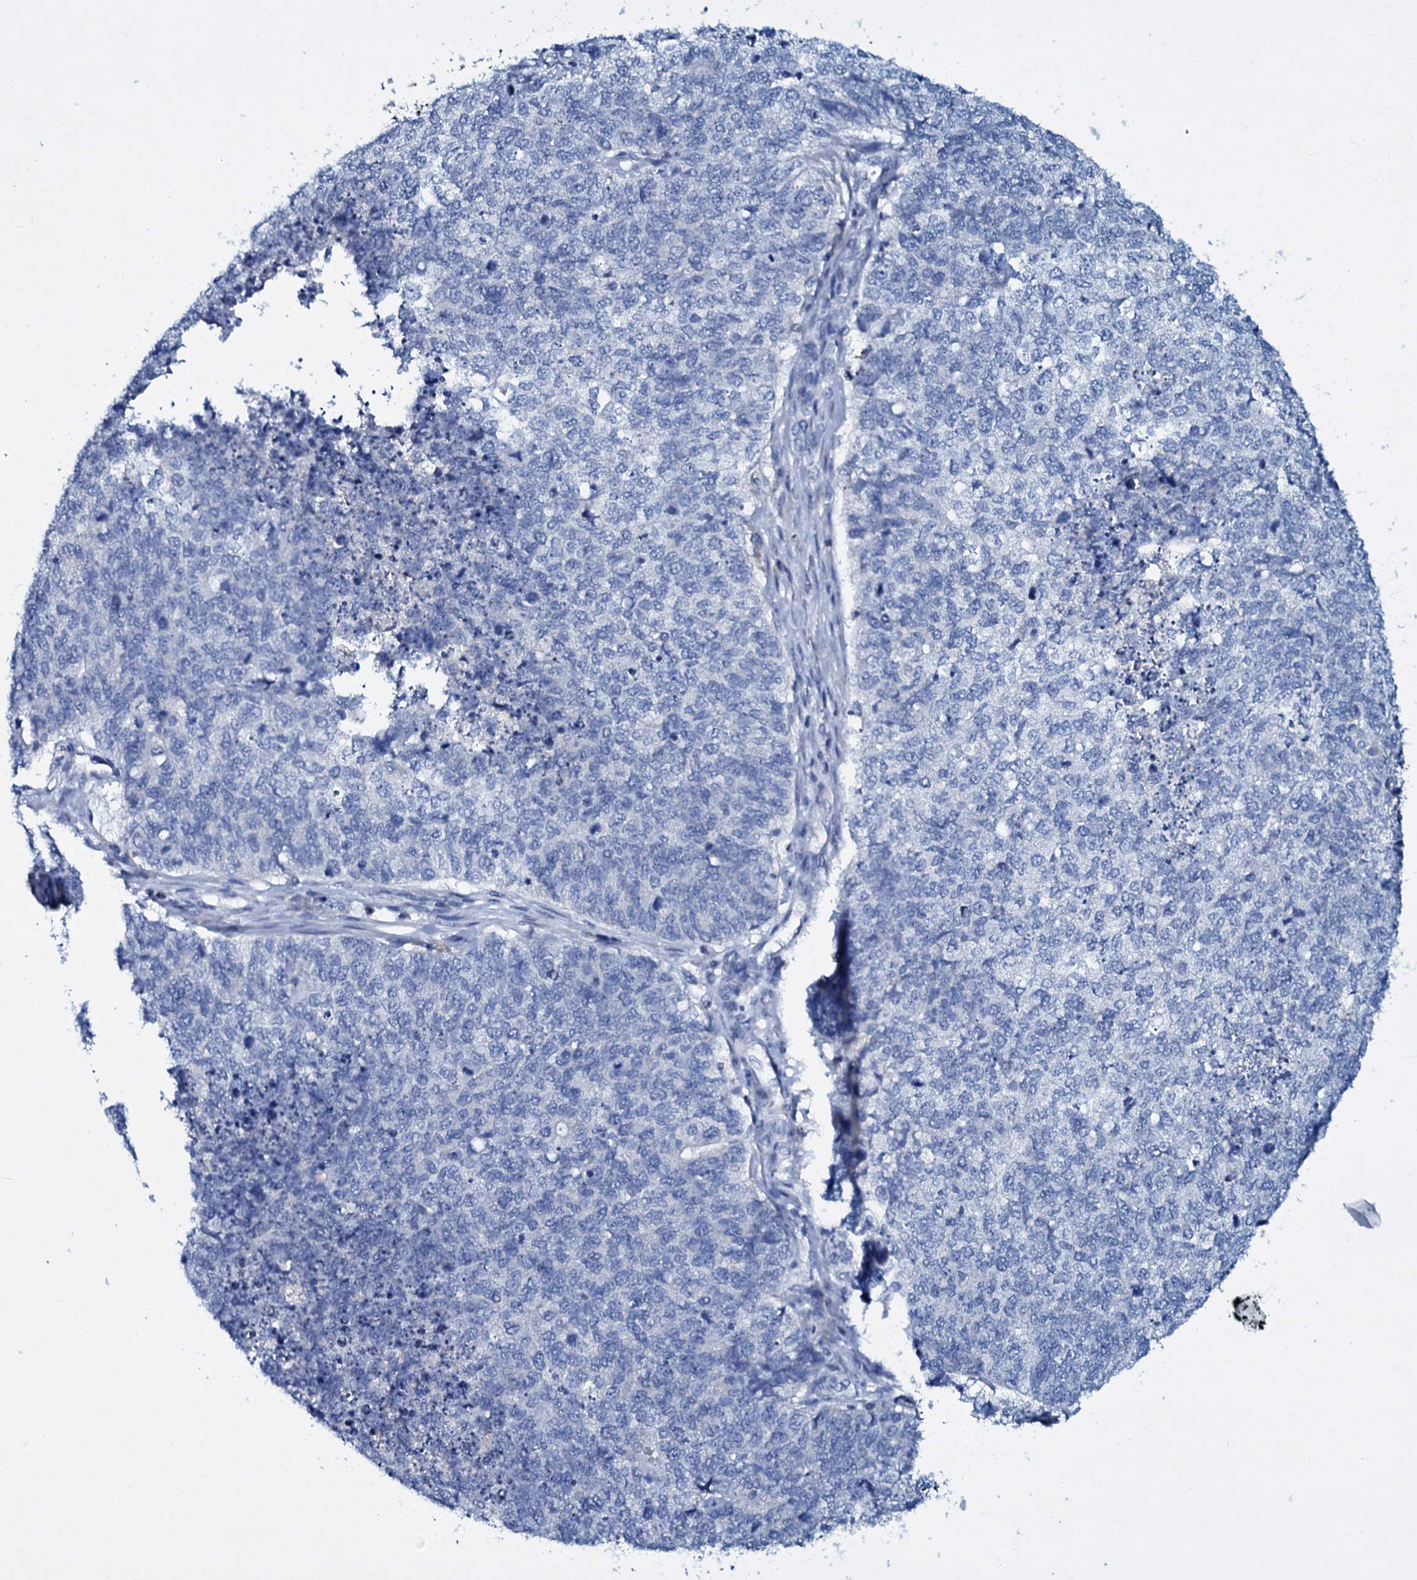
{"staining": {"intensity": "negative", "quantity": "none", "location": "none"}, "tissue": "cervical cancer", "cell_type": "Tumor cells", "image_type": "cancer", "snomed": [{"axis": "morphology", "description": "Squamous cell carcinoma, NOS"}, {"axis": "topography", "description": "Cervix"}], "caption": "This is an immunohistochemistry (IHC) photomicrograph of cervical squamous cell carcinoma. There is no expression in tumor cells.", "gene": "TPGS2", "patient": {"sex": "female", "age": 63}}